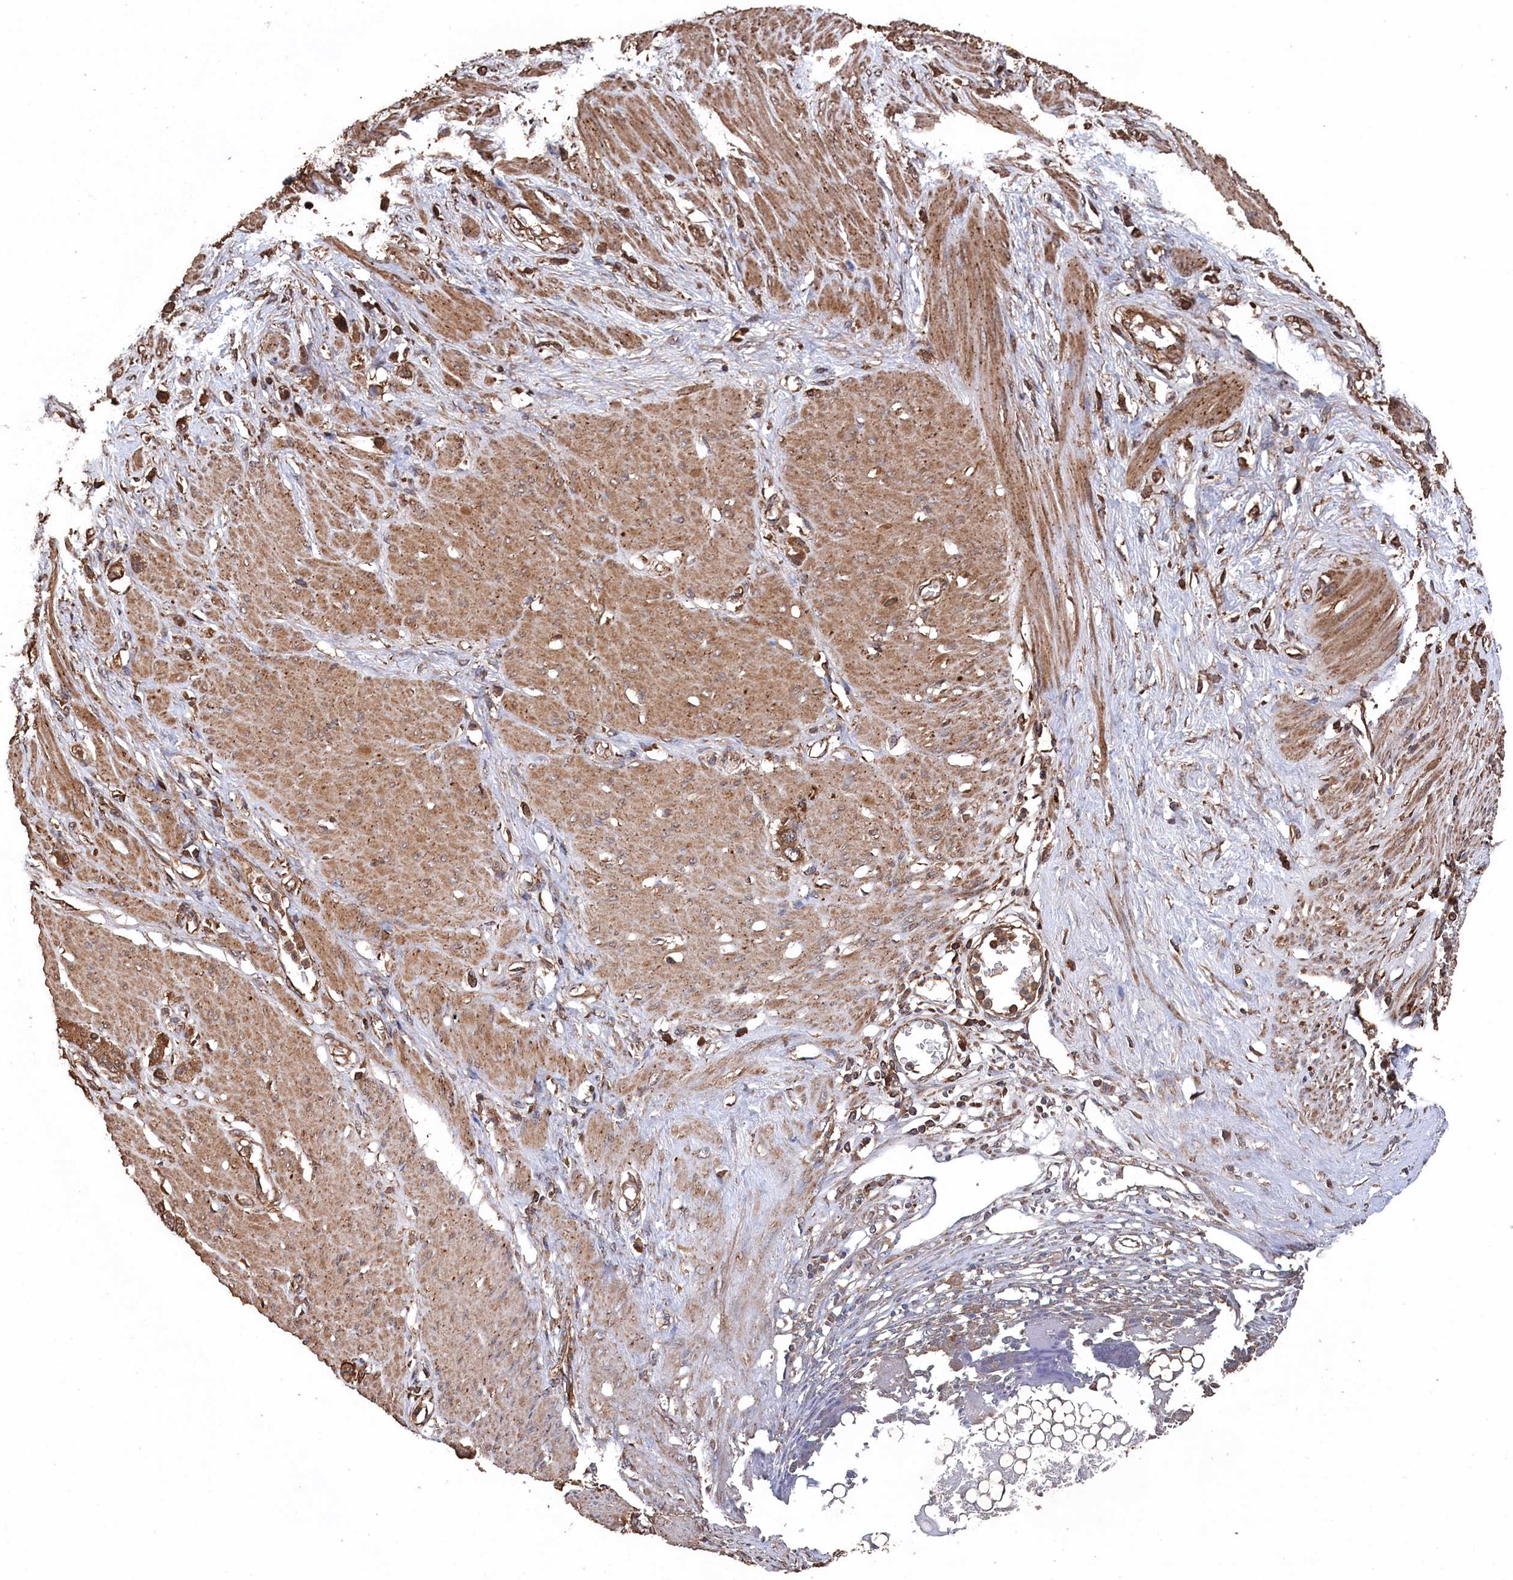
{"staining": {"intensity": "moderate", "quantity": ">75%", "location": "cytoplasmic/membranous"}, "tissue": "stomach cancer", "cell_type": "Tumor cells", "image_type": "cancer", "snomed": [{"axis": "morphology", "description": "Adenocarcinoma, NOS"}, {"axis": "morphology", "description": "Adenocarcinoma, High grade"}, {"axis": "topography", "description": "Stomach, upper"}, {"axis": "topography", "description": "Stomach, lower"}], "caption": "Protein analysis of stomach cancer tissue exhibits moderate cytoplasmic/membranous staining in about >75% of tumor cells.", "gene": "SNX33", "patient": {"sex": "female", "age": 65}}